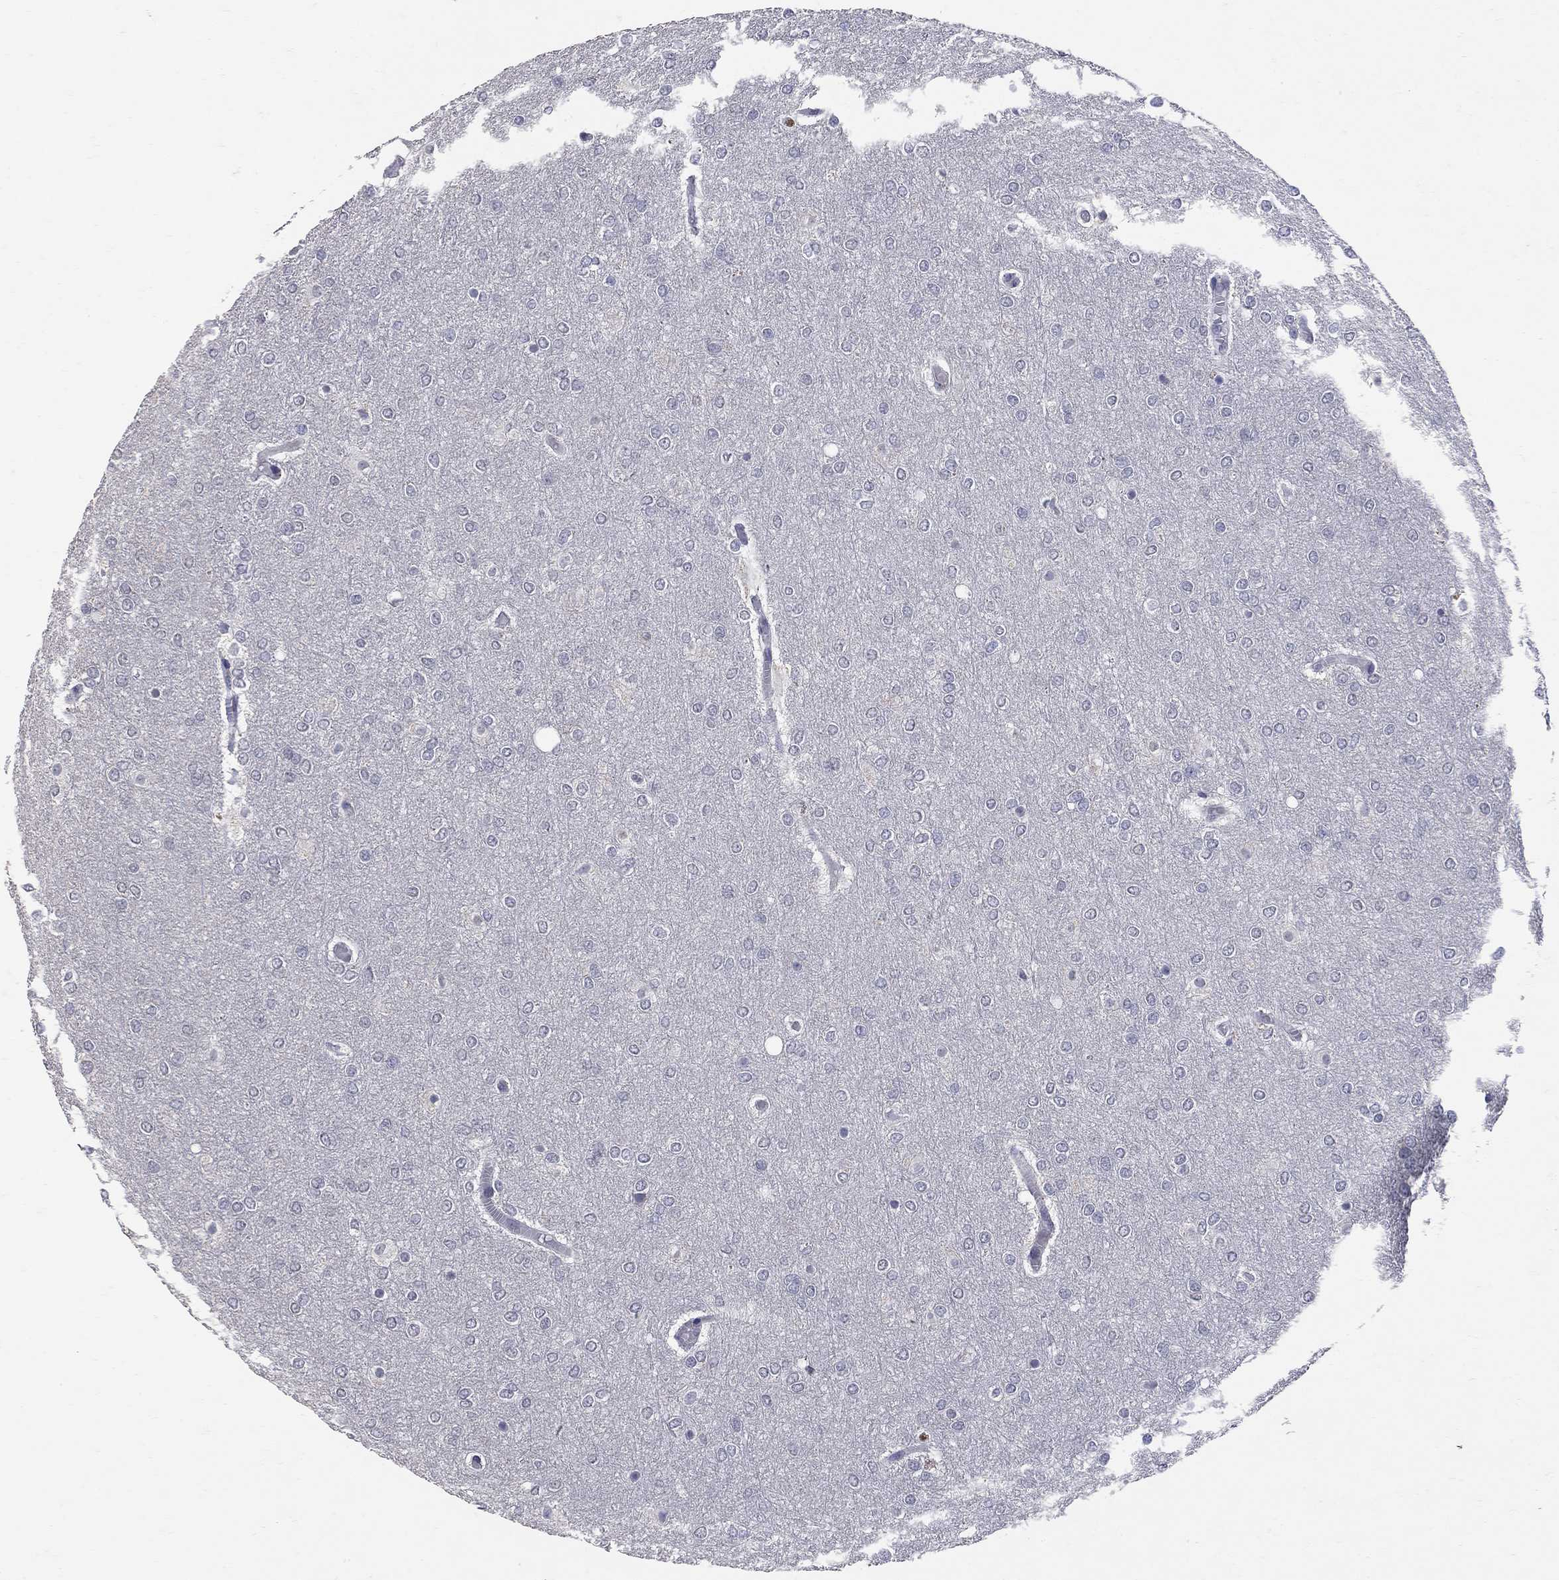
{"staining": {"intensity": "negative", "quantity": "none", "location": "none"}, "tissue": "glioma", "cell_type": "Tumor cells", "image_type": "cancer", "snomed": [{"axis": "morphology", "description": "Glioma, malignant, High grade"}, {"axis": "topography", "description": "Brain"}], "caption": "Photomicrograph shows no protein staining in tumor cells of glioma tissue. Brightfield microscopy of immunohistochemistry (IHC) stained with DAB (brown) and hematoxylin (blue), captured at high magnification.", "gene": "NOS2", "patient": {"sex": "female", "age": 61}}